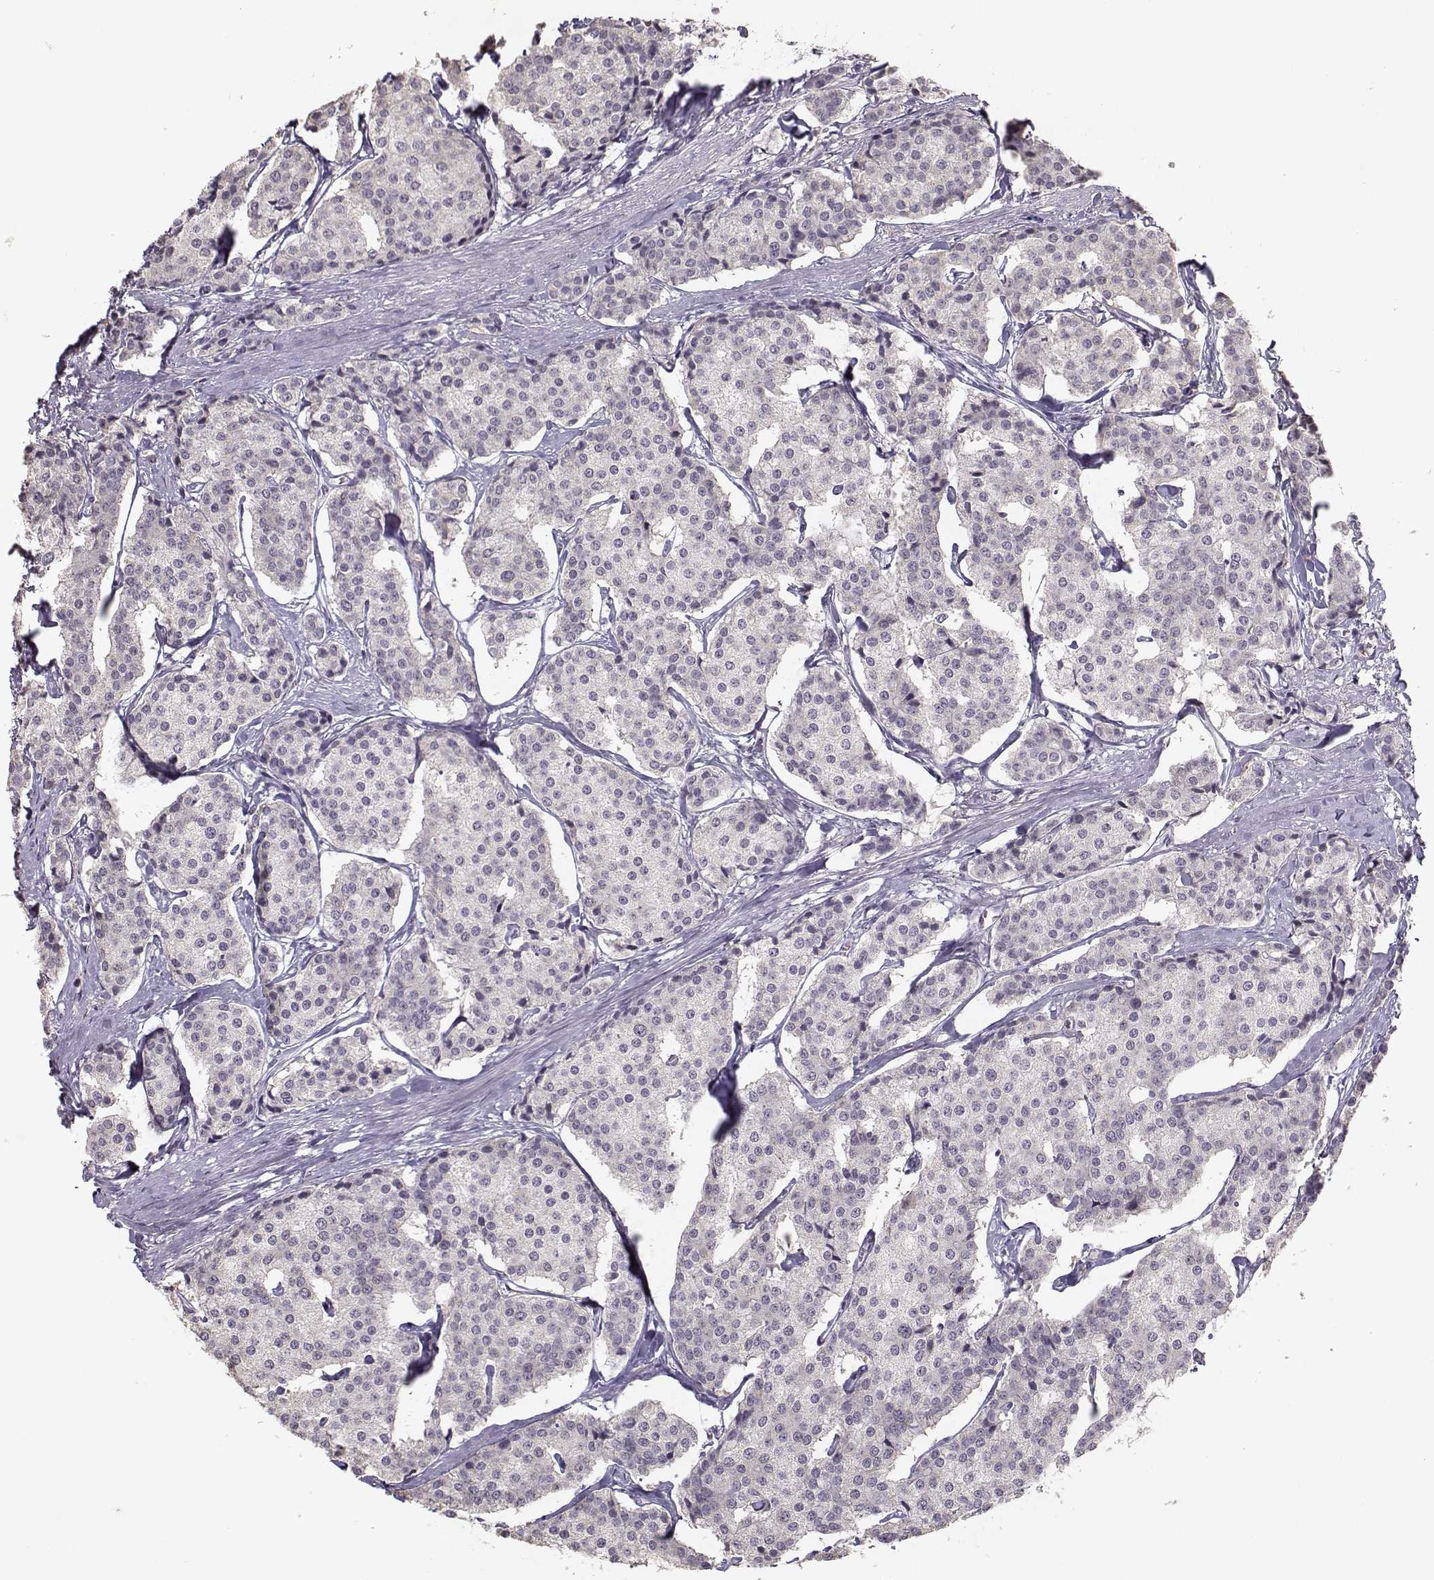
{"staining": {"intensity": "negative", "quantity": "none", "location": "none"}, "tissue": "carcinoid", "cell_type": "Tumor cells", "image_type": "cancer", "snomed": [{"axis": "morphology", "description": "Carcinoid, malignant, NOS"}, {"axis": "topography", "description": "Small intestine"}], "caption": "Malignant carcinoid was stained to show a protein in brown. There is no significant expression in tumor cells.", "gene": "UROC1", "patient": {"sex": "female", "age": 65}}